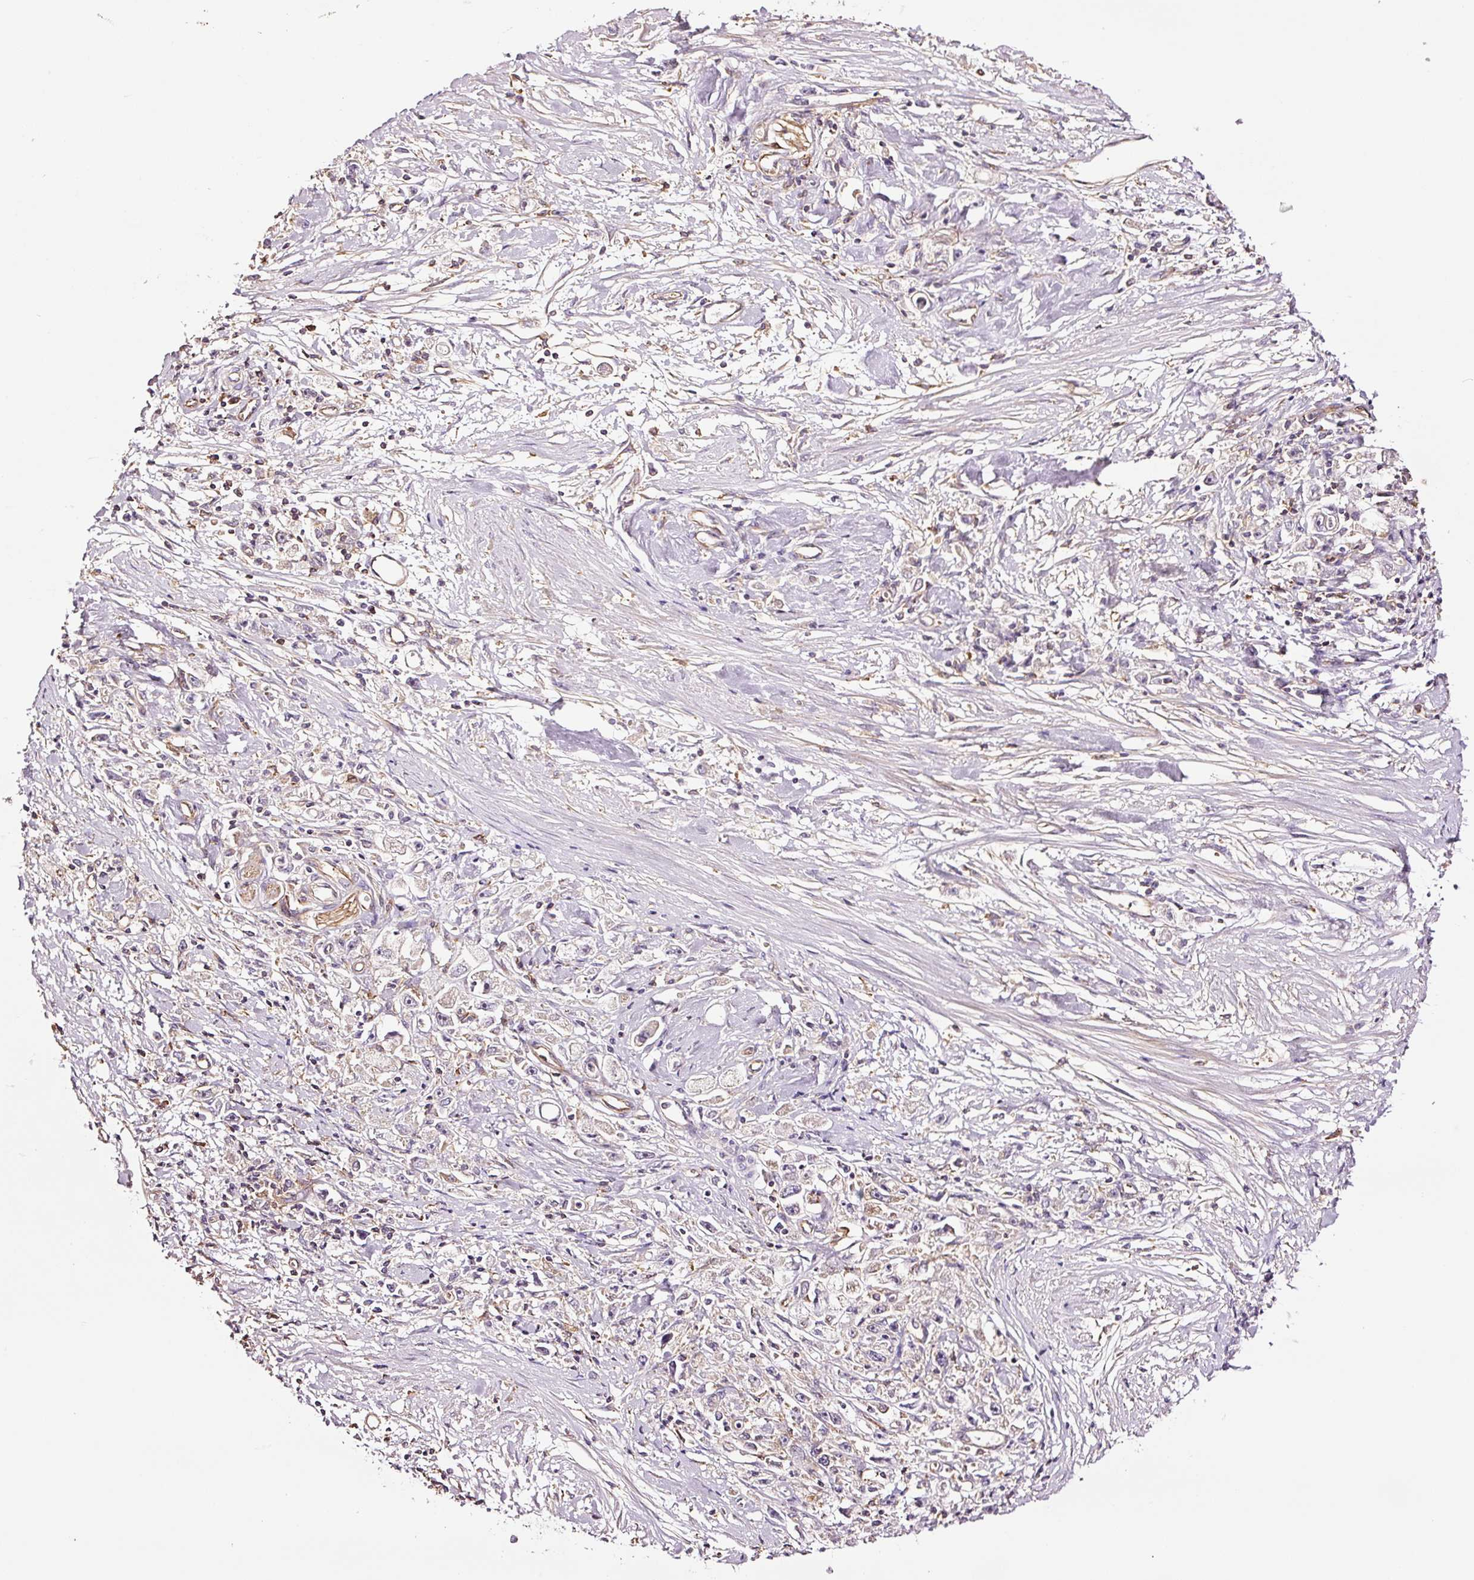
{"staining": {"intensity": "negative", "quantity": "none", "location": "none"}, "tissue": "stomach cancer", "cell_type": "Tumor cells", "image_type": "cancer", "snomed": [{"axis": "morphology", "description": "Adenocarcinoma, NOS"}, {"axis": "topography", "description": "Stomach"}], "caption": "Protein analysis of stomach adenocarcinoma reveals no significant expression in tumor cells.", "gene": "METAP1", "patient": {"sex": "female", "age": 59}}